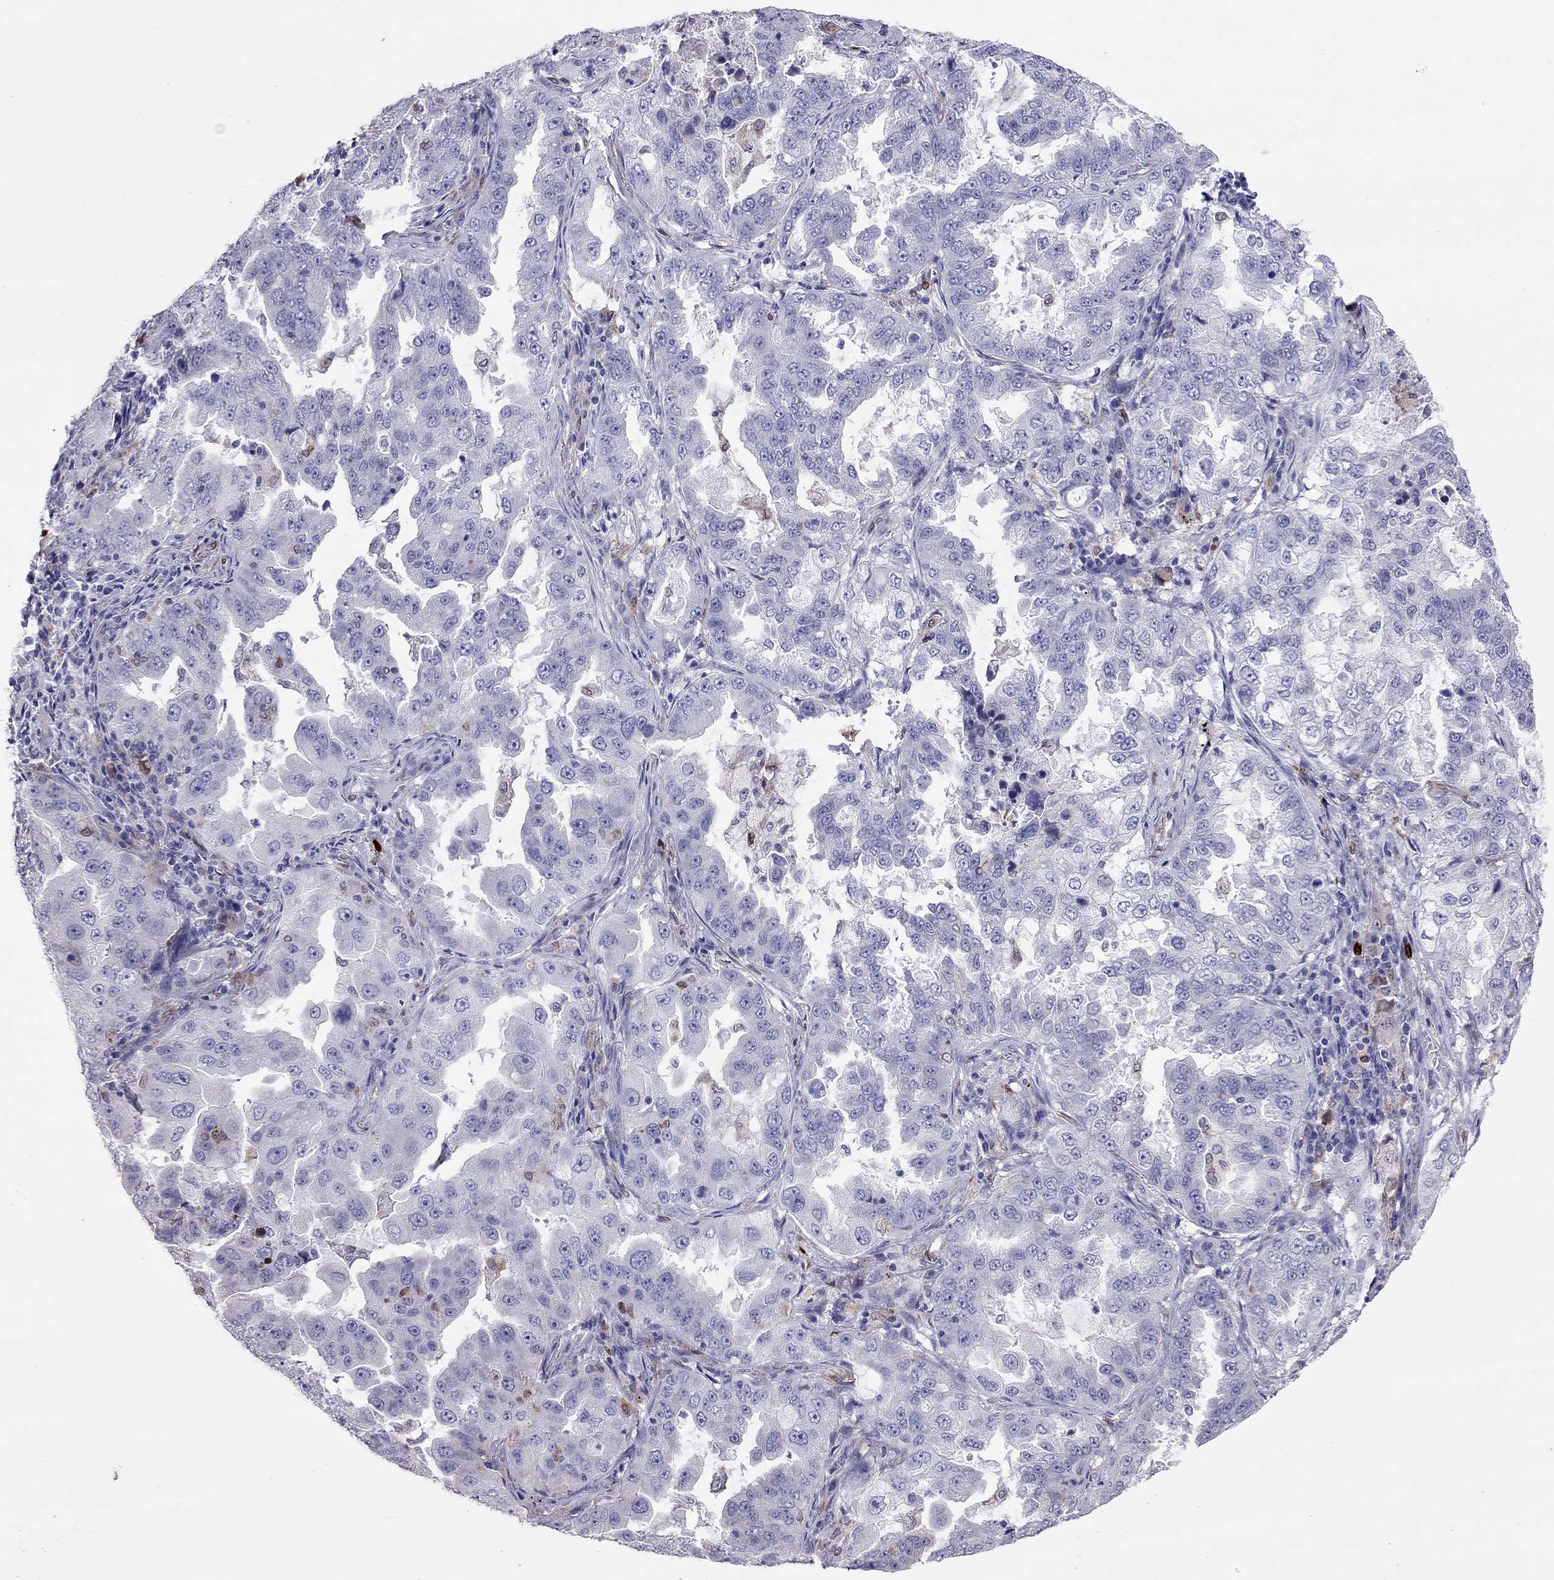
{"staining": {"intensity": "negative", "quantity": "none", "location": "none"}, "tissue": "lung cancer", "cell_type": "Tumor cells", "image_type": "cancer", "snomed": [{"axis": "morphology", "description": "Adenocarcinoma, NOS"}, {"axis": "topography", "description": "Lung"}], "caption": "IHC photomicrograph of human lung adenocarcinoma stained for a protein (brown), which displays no expression in tumor cells. (DAB immunohistochemistry (IHC) with hematoxylin counter stain).", "gene": "ADORA2A", "patient": {"sex": "female", "age": 61}}